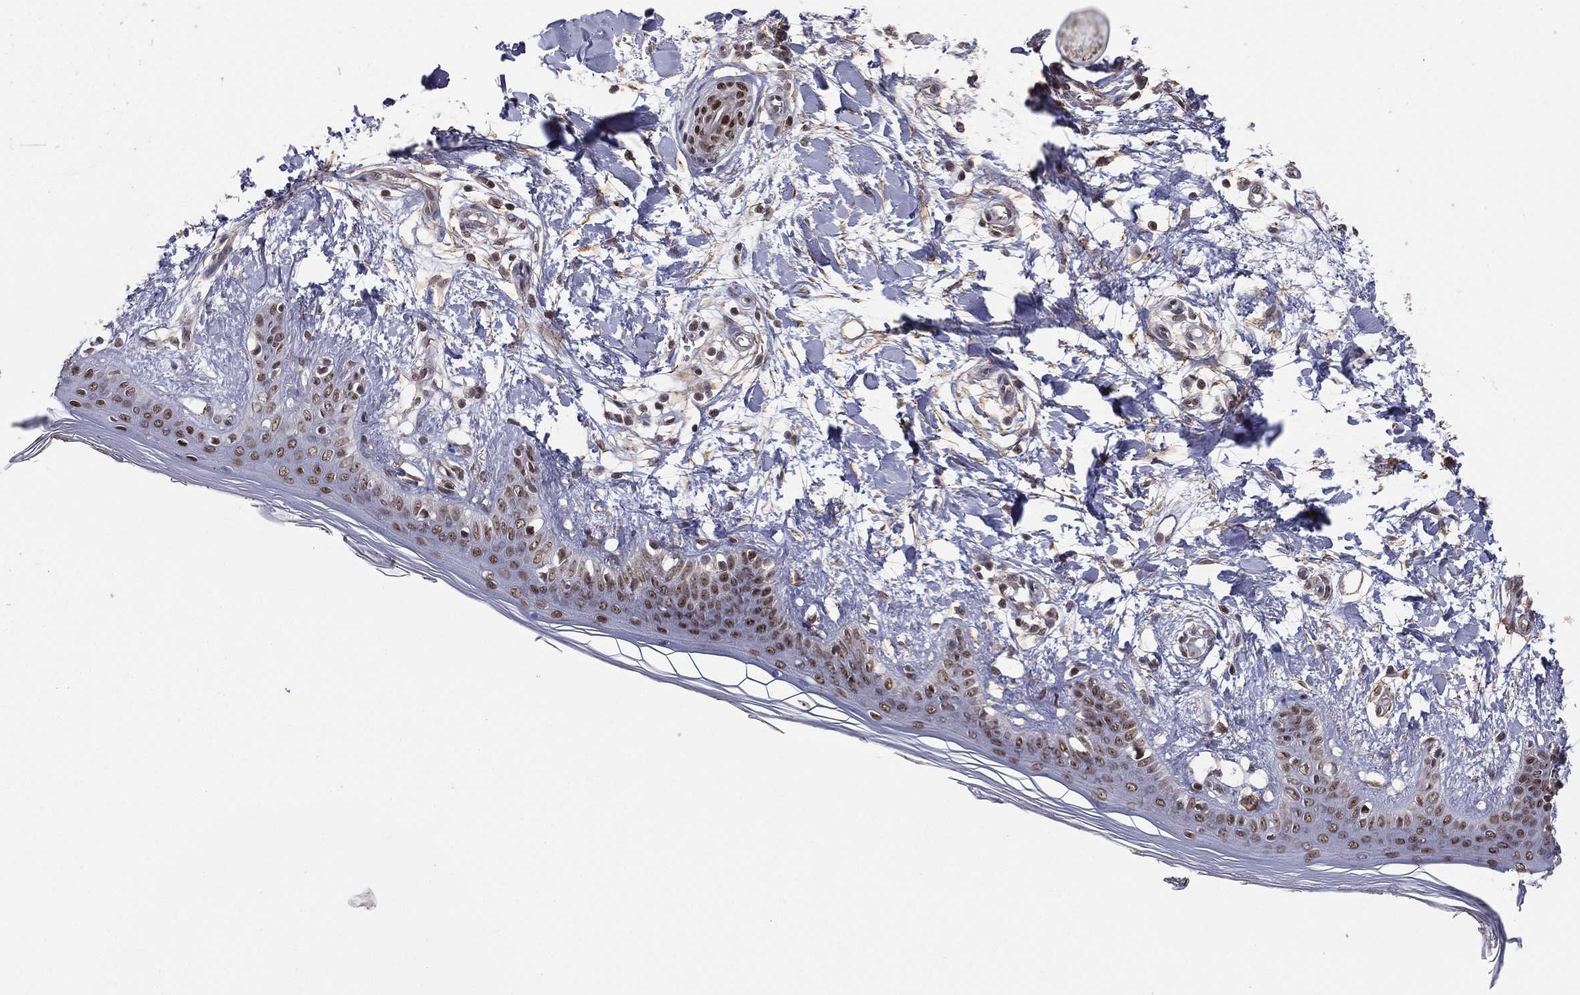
{"staining": {"intensity": "strong", "quantity": ">75%", "location": "nuclear"}, "tissue": "skin", "cell_type": "Fibroblasts", "image_type": "normal", "snomed": [{"axis": "morphology", "description": "Normal tissue, NOS"}, {"axis": "morphology", "description": "Malignant melanoma, NOS"}, {"axis": "topography", "description": "Skin"}], "caption": "Brown immunohistochemical staining in benign human skin demonstrates strong nuclear positivity in about >75% of fibroblasts.", "gene": "GPALPP1", "patient": {"sex": "female", "age": 34}}